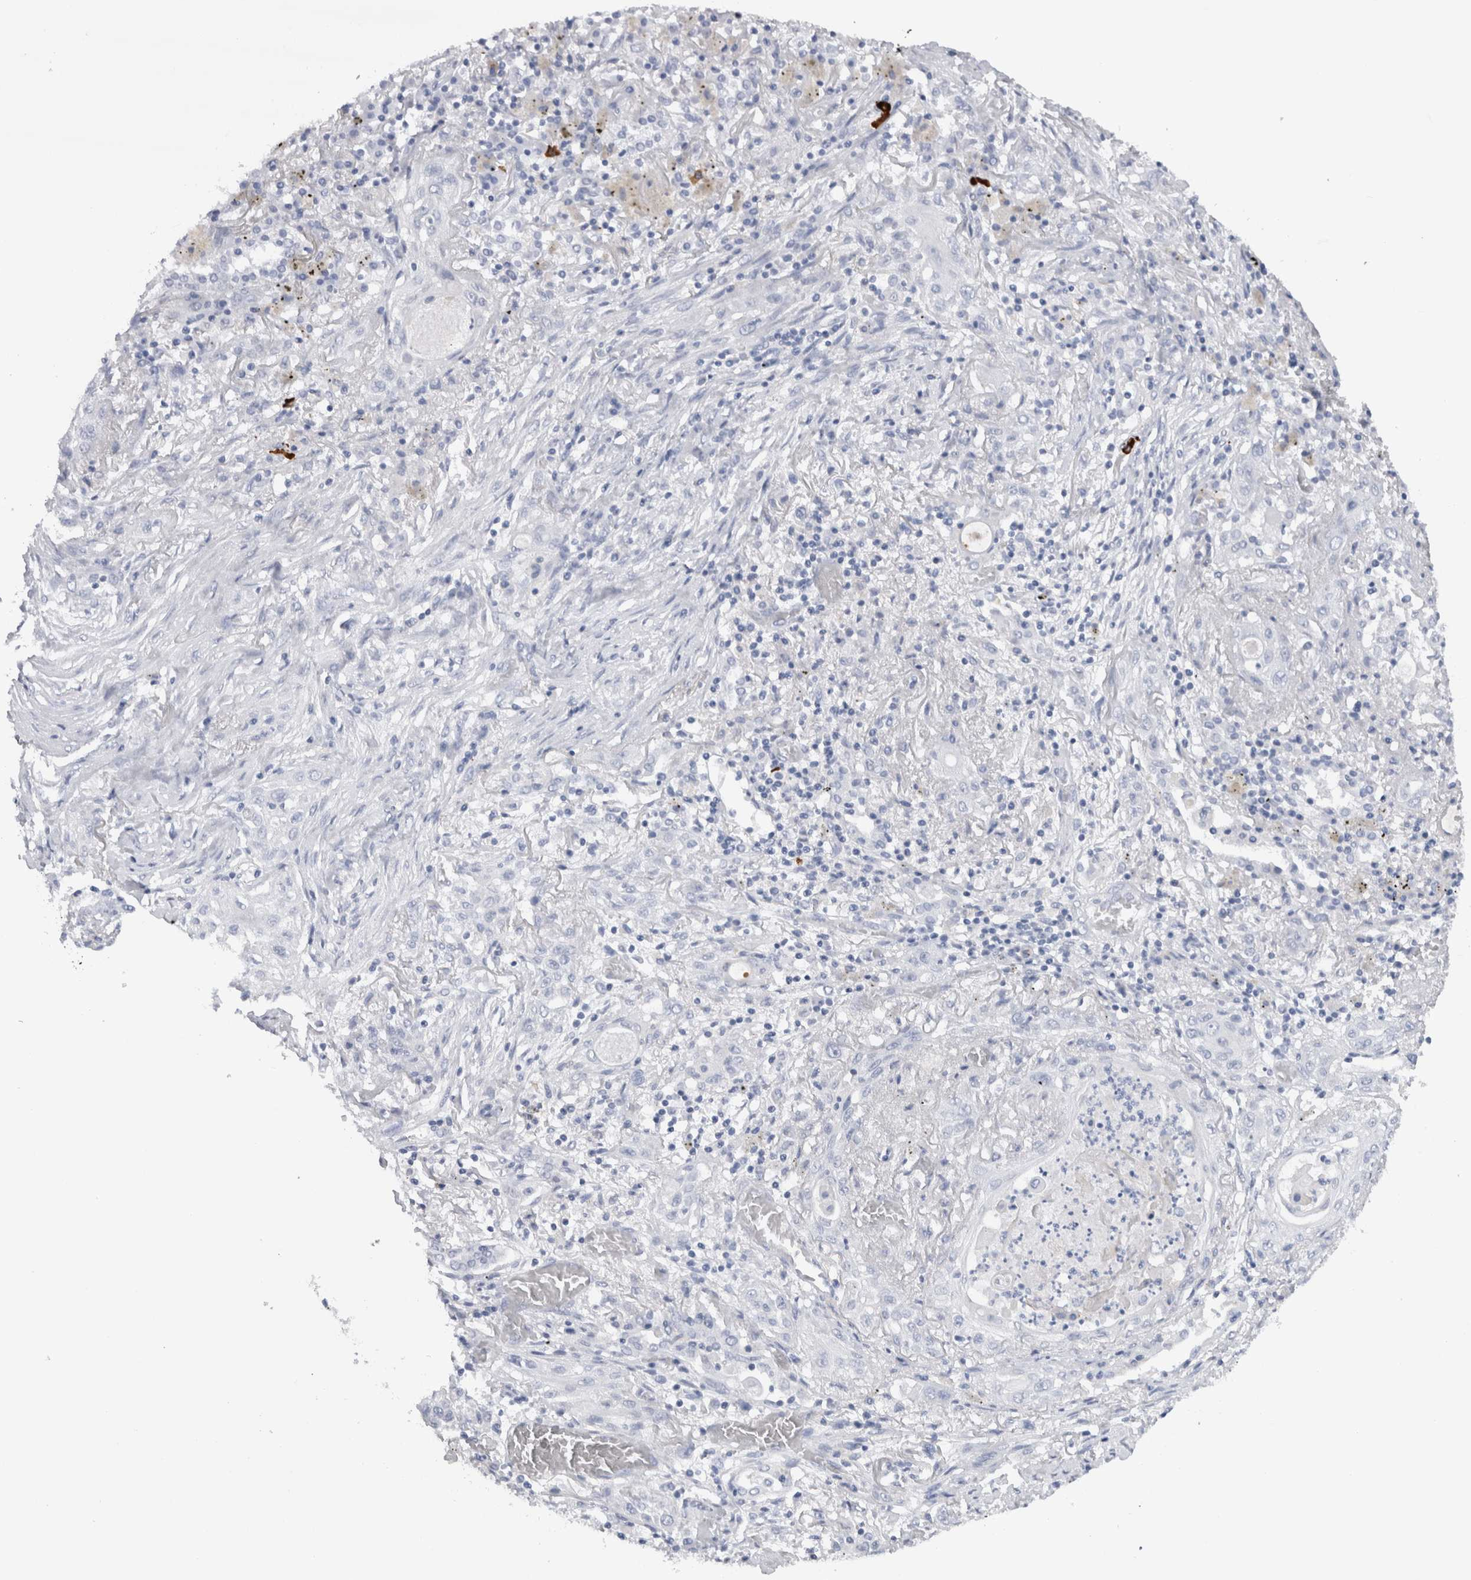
{"staining": {"intensity": "negative", "quantity": "none", "location": "none"}, "tissue": "lung cancer", "cell_type": "Tumor cells", "image_type": "cancer", "snomed": [{"axis": "morphology", "description": "Squamous cell carcinoma, NOS"}, {"axis": "topography", "description": "Lung"}], "caption": "The micrograph shows no significant expression in tumor cells of lung squamous cell carcinoma. (Immunohistochemistry (ihc), brightfield microscopy, high magnification).", "gene": "CDH17", "patient": {"sex": "female", "age": 47}}